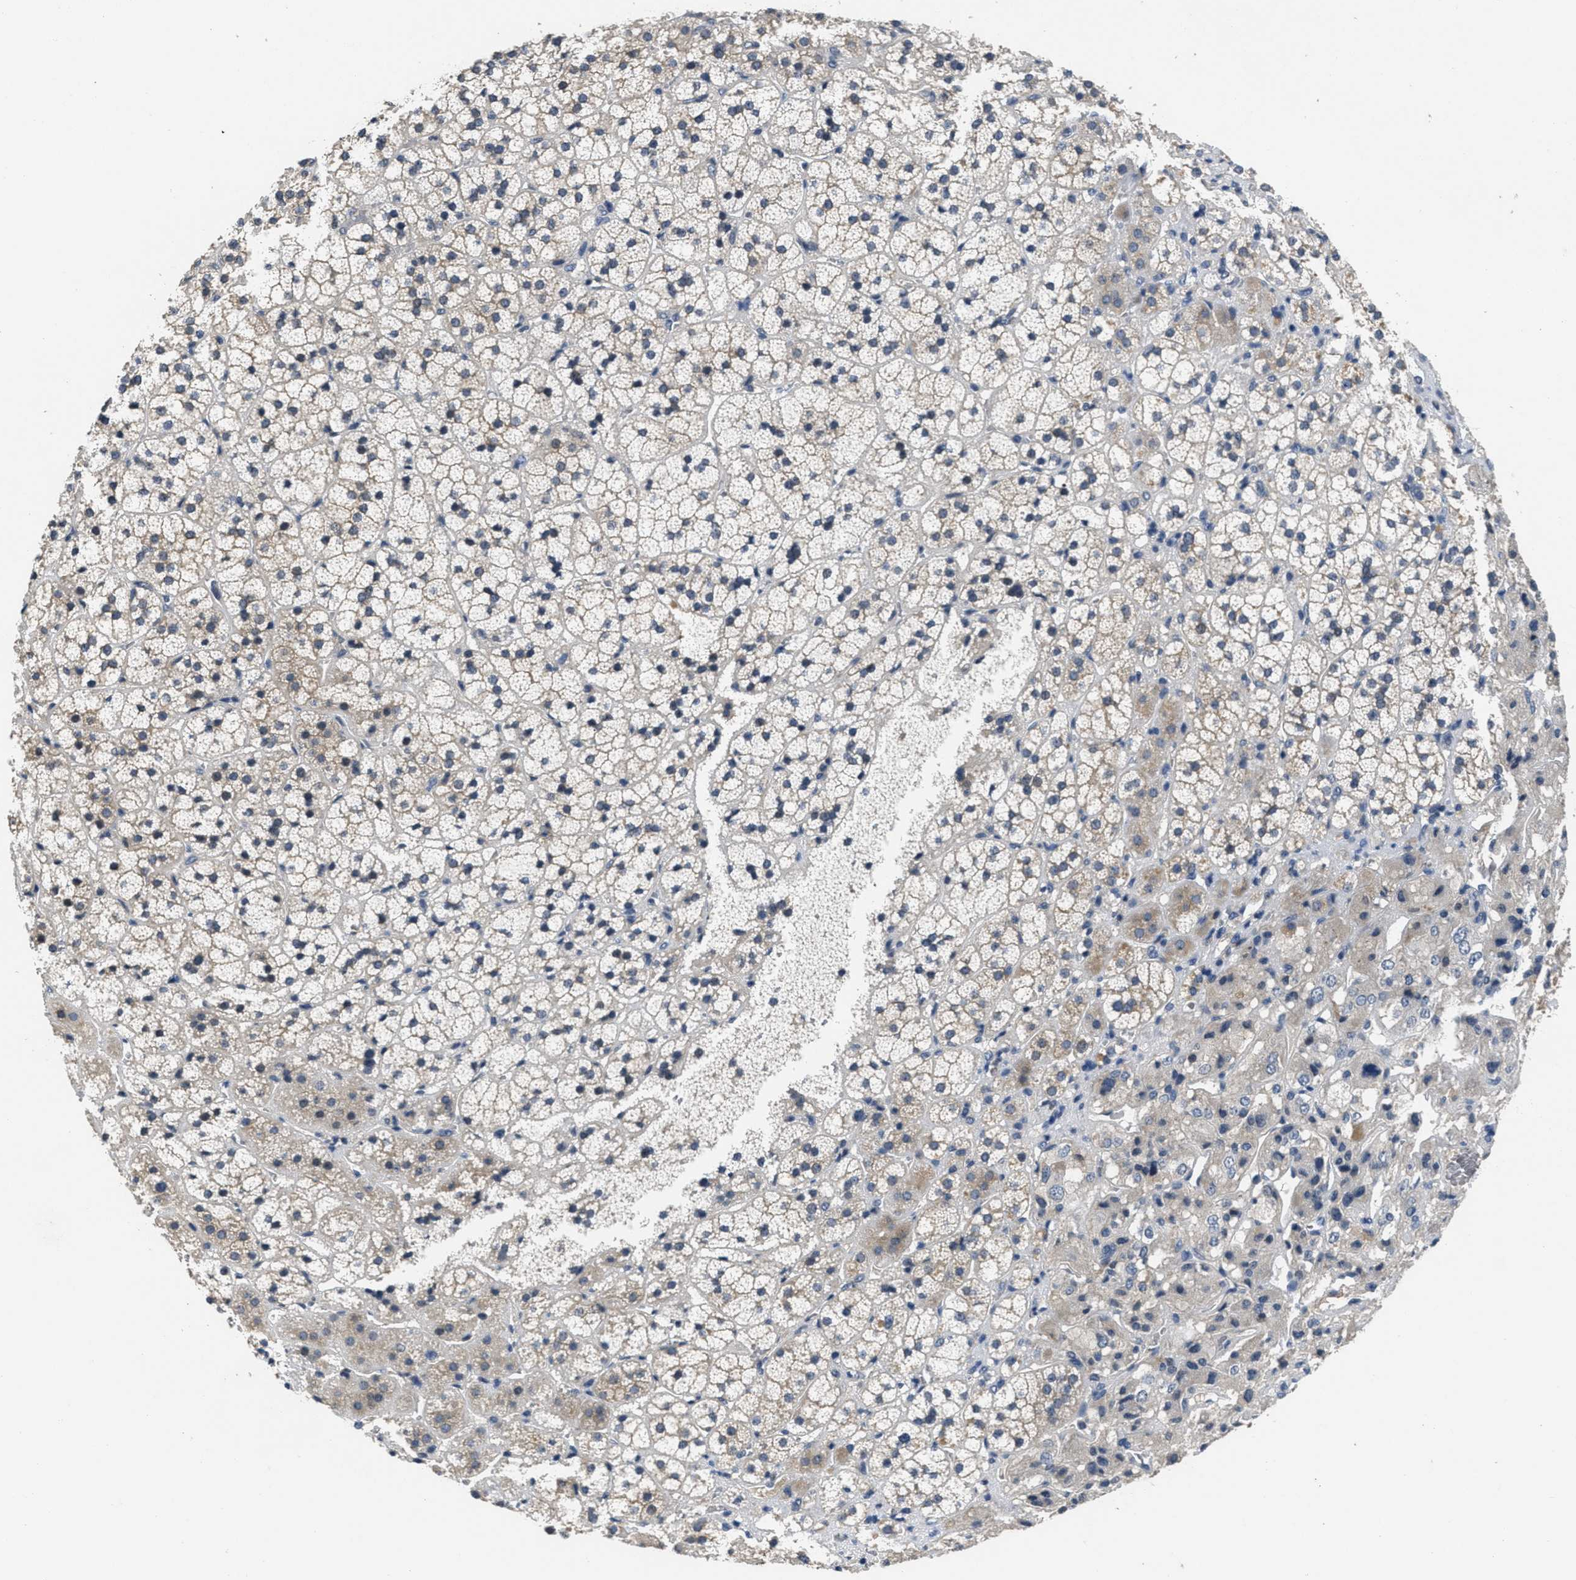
{"staining": {"intensity": "moderate", "quantity": "<25%", "location": "cytoplasmic/membranous"}, "tissue": "adrenal gland", "cell_type": "Glandular cells", "image_type": "normal", "snomed": [{"axis": "morphology", "description": "Normal tissue, NOS"}, {"axis": "topography", "description": "Adrenal gland"}], "caption": "Protein analysis of unremarkable adrenal gland reveals moderate cytoplasmic/membranous expression in approximately <25% of glandular cells.", "gene": "ANGPT1", "patient": {"sex": "female", "age": 44}}